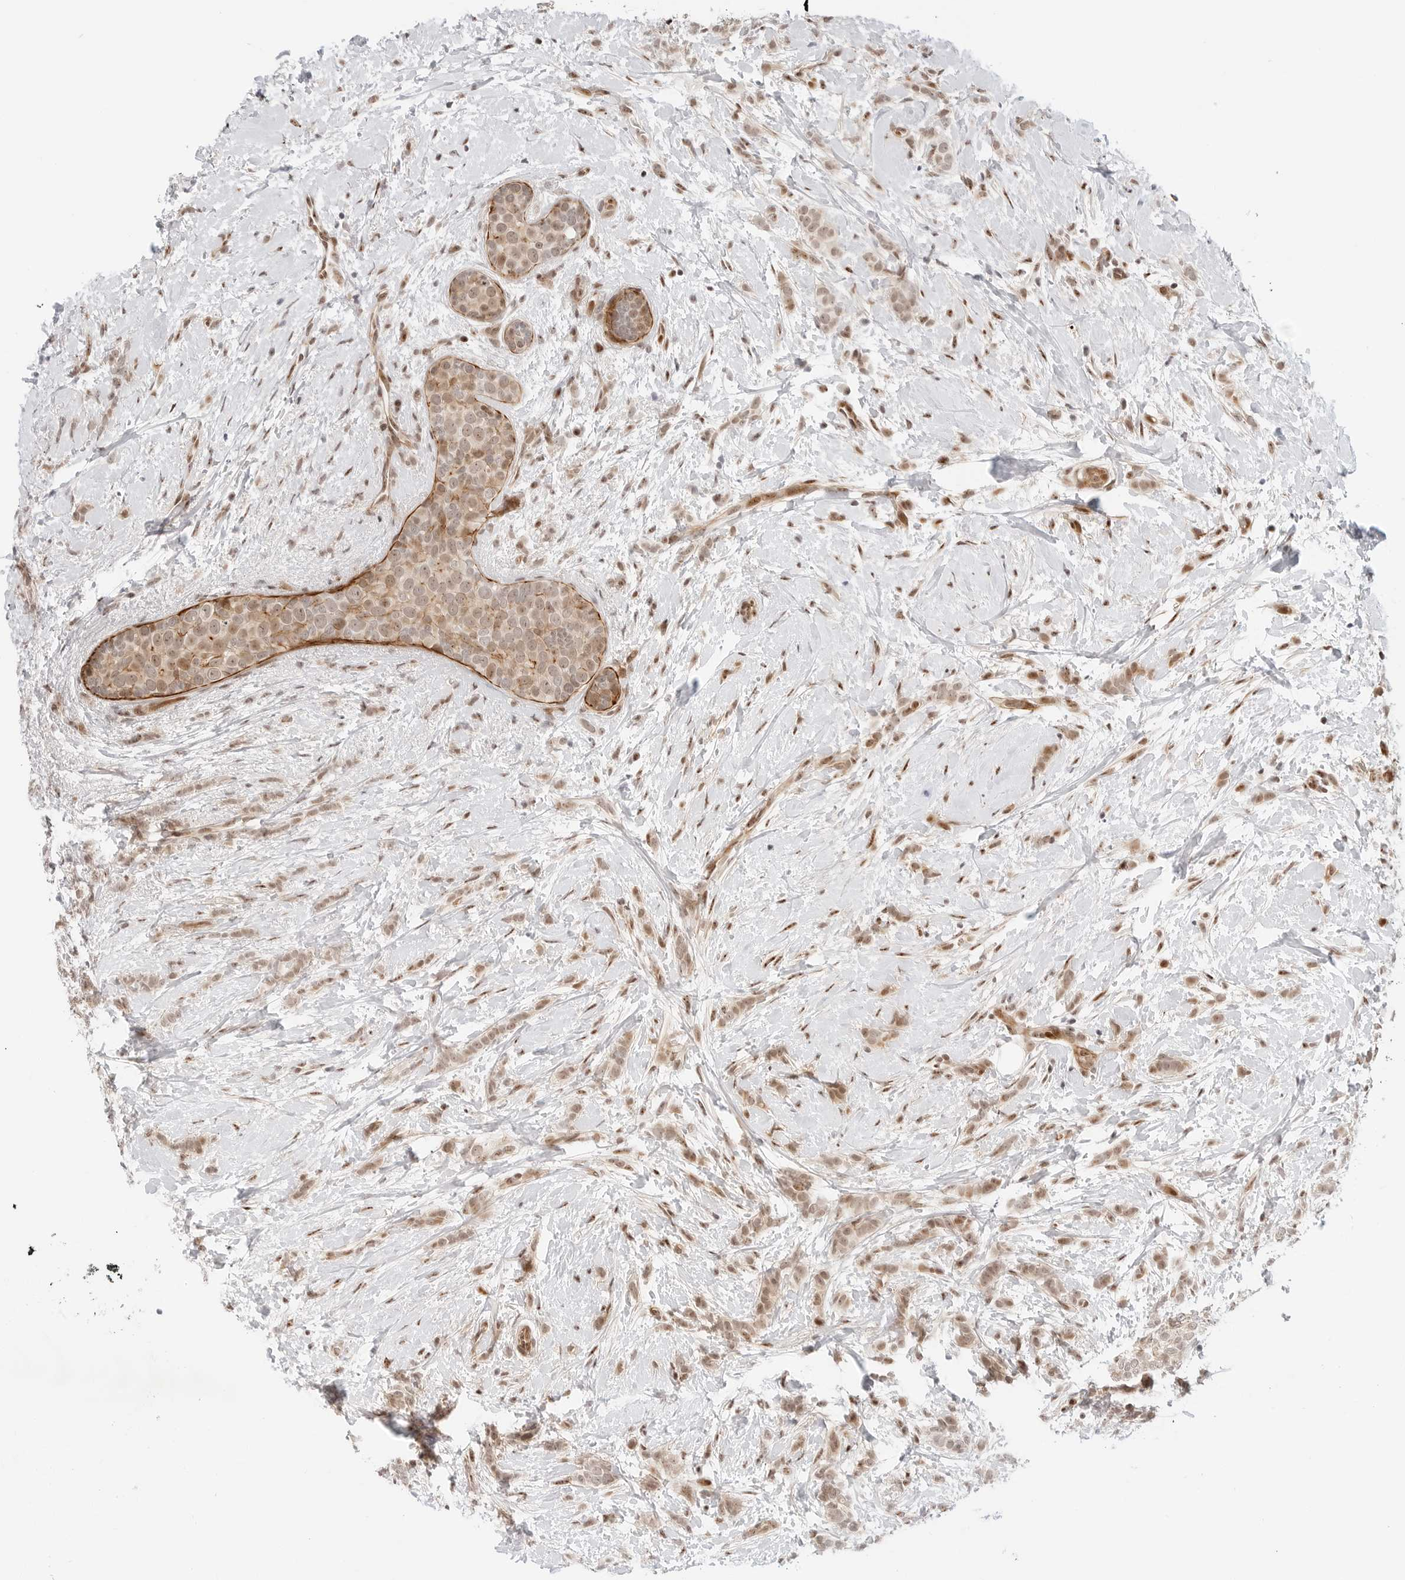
{"staining": {"intensity": "moderate", "quantity": ">75%", "location": "nuclear"}, "tissue": "breast cancer", "cell_type": "Tumor cells", "image_type": "cancer", "snomed": [{"axis": "morphology", "description": "Lobular carcinoma, in situ"}, {"axis": "morphology", "description": "Lobular carcinoma"}, {"axis": "topography", "description": "Breast"}], "caption": "Immunohistochemical staining of breast lobular carcinoma in situ shows medium levels of moderate nuclear expression in about >75% of tumor cells.", "gene": "ZNF613", "patient": {"sex": "female", "age": 41}}